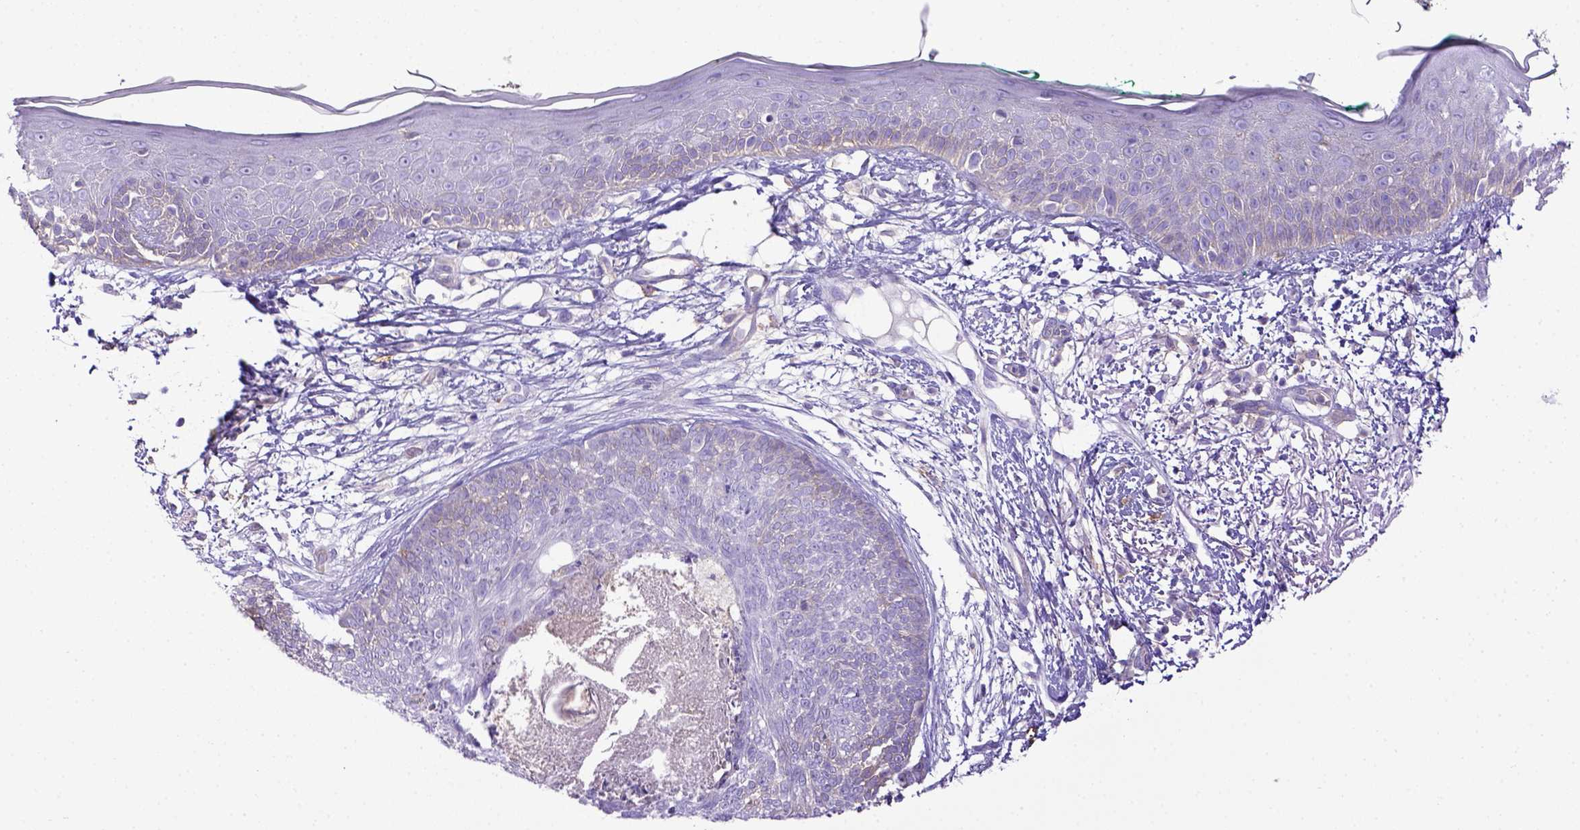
{"staining": {"intensity": "negative", "quantity": "none", "location": "none"}, "tissue": "skin cancer", "cell_type": "Tumor cells", "image_type": "cancer", "snomed": [{"axis": "morphology", "description": "Normal tissue, NOS"}, {"axis": "morphology", "description": "Basal cell carcinoma"}, {"axis": "topography", "description": "Skin"}], "caption": "IHC micrograph of human skin cancer (basal cell carcinoma) stained for a protein (brown), which reveals no expression in tumor cells.", "gene": "CD40", "patient": {"sex": "male", "age": 84}}